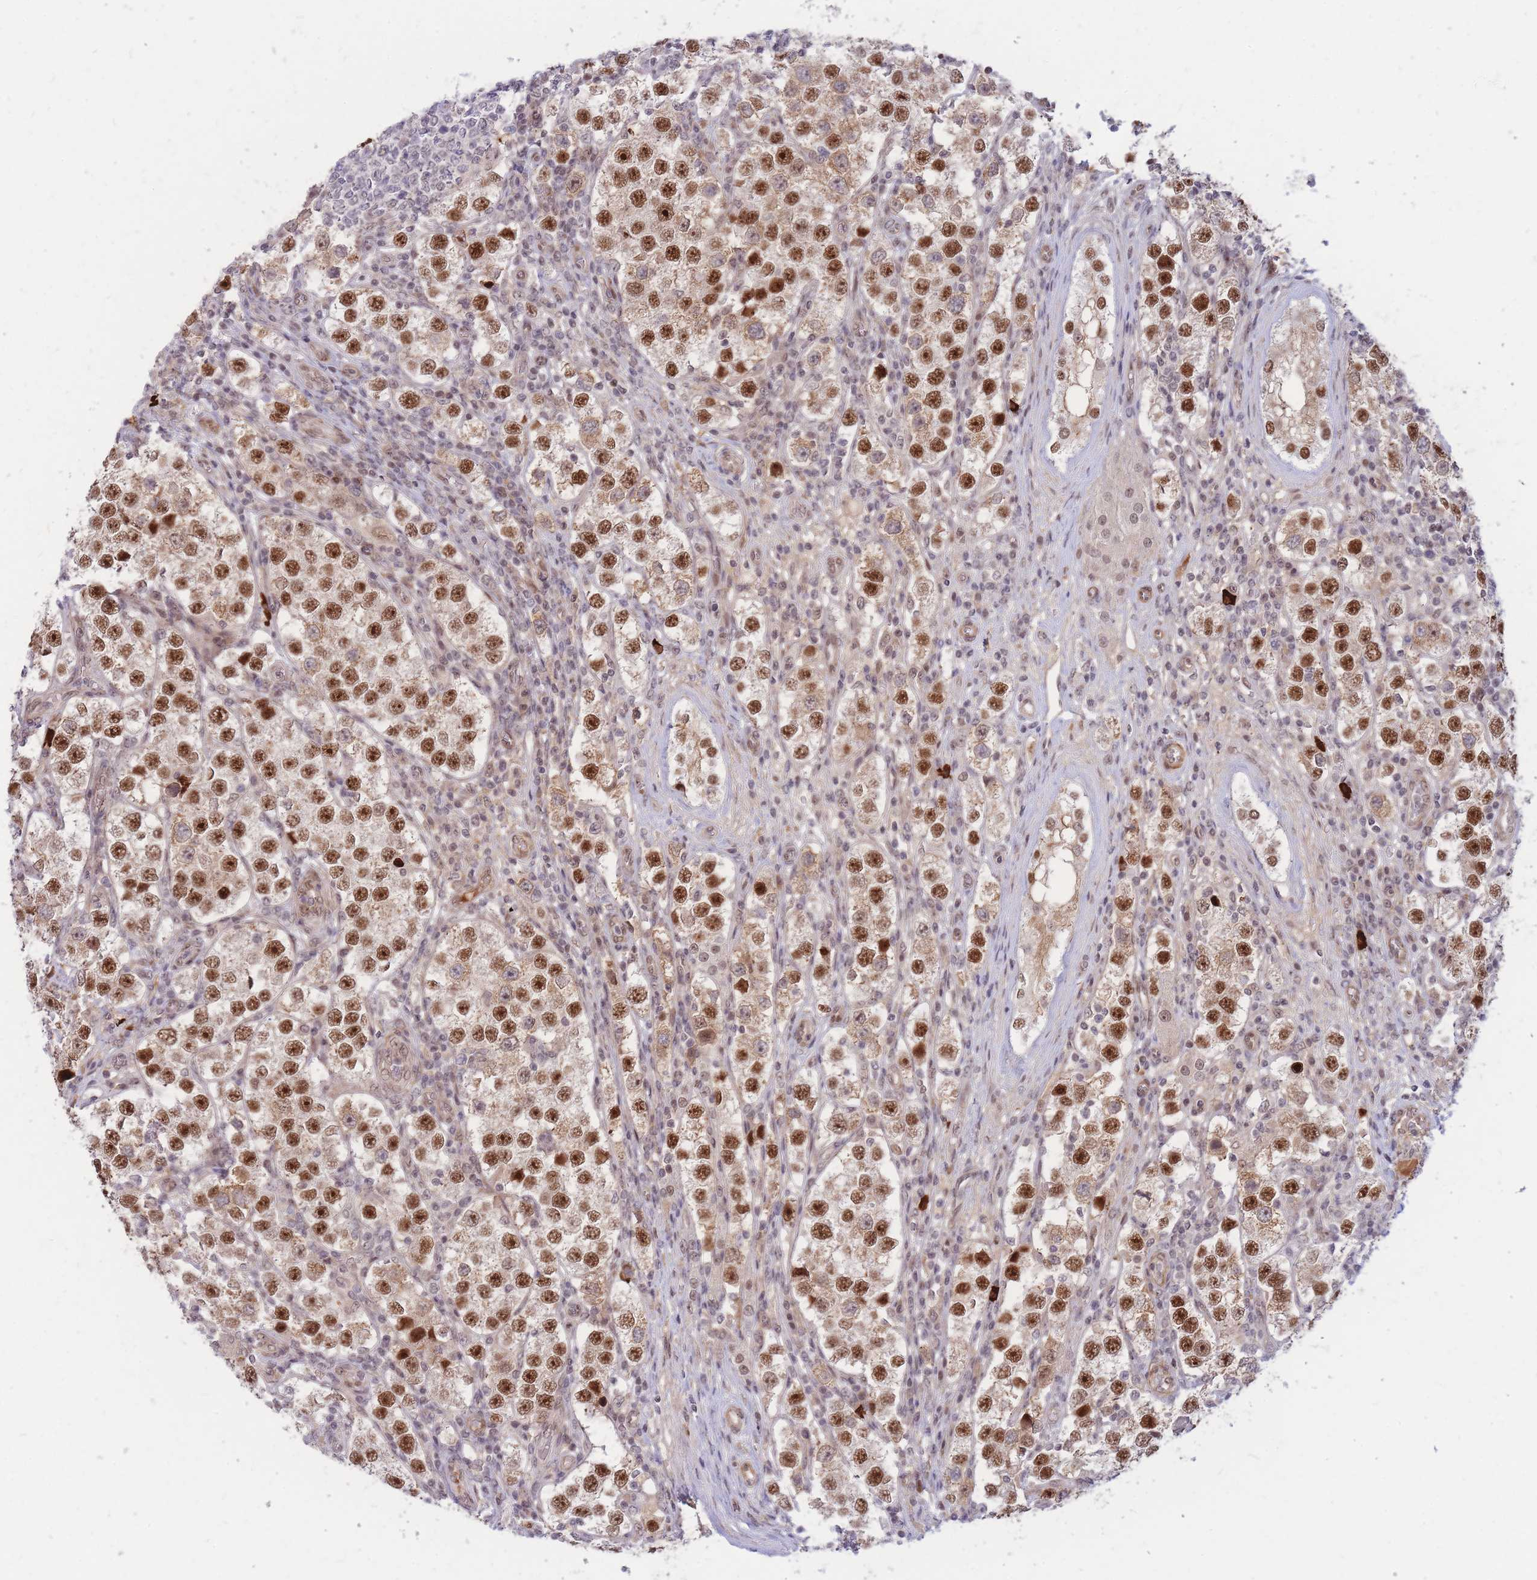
{"staining": {"intensity": "moderate", "quantity": ">75%", "location": "nuclear"}, "tissue": "testis cancer", "cell_type": "Tumor cells", "image_type": "cancer", "snomed": [{"axis": "morphology", "description": "Seminoma, NOS"}, {"axis": "topography", "description": "Testis"}], "caption": "DAB (3,3'-diaminobenzidine) immunohistochemical staining of human testis cancer (seminoma) demonstrates moderate nuclear protein expression in about >75% of tumor cells.", "gene": "ERICH6B", "patient": {"sex": "male", "age": 37}}